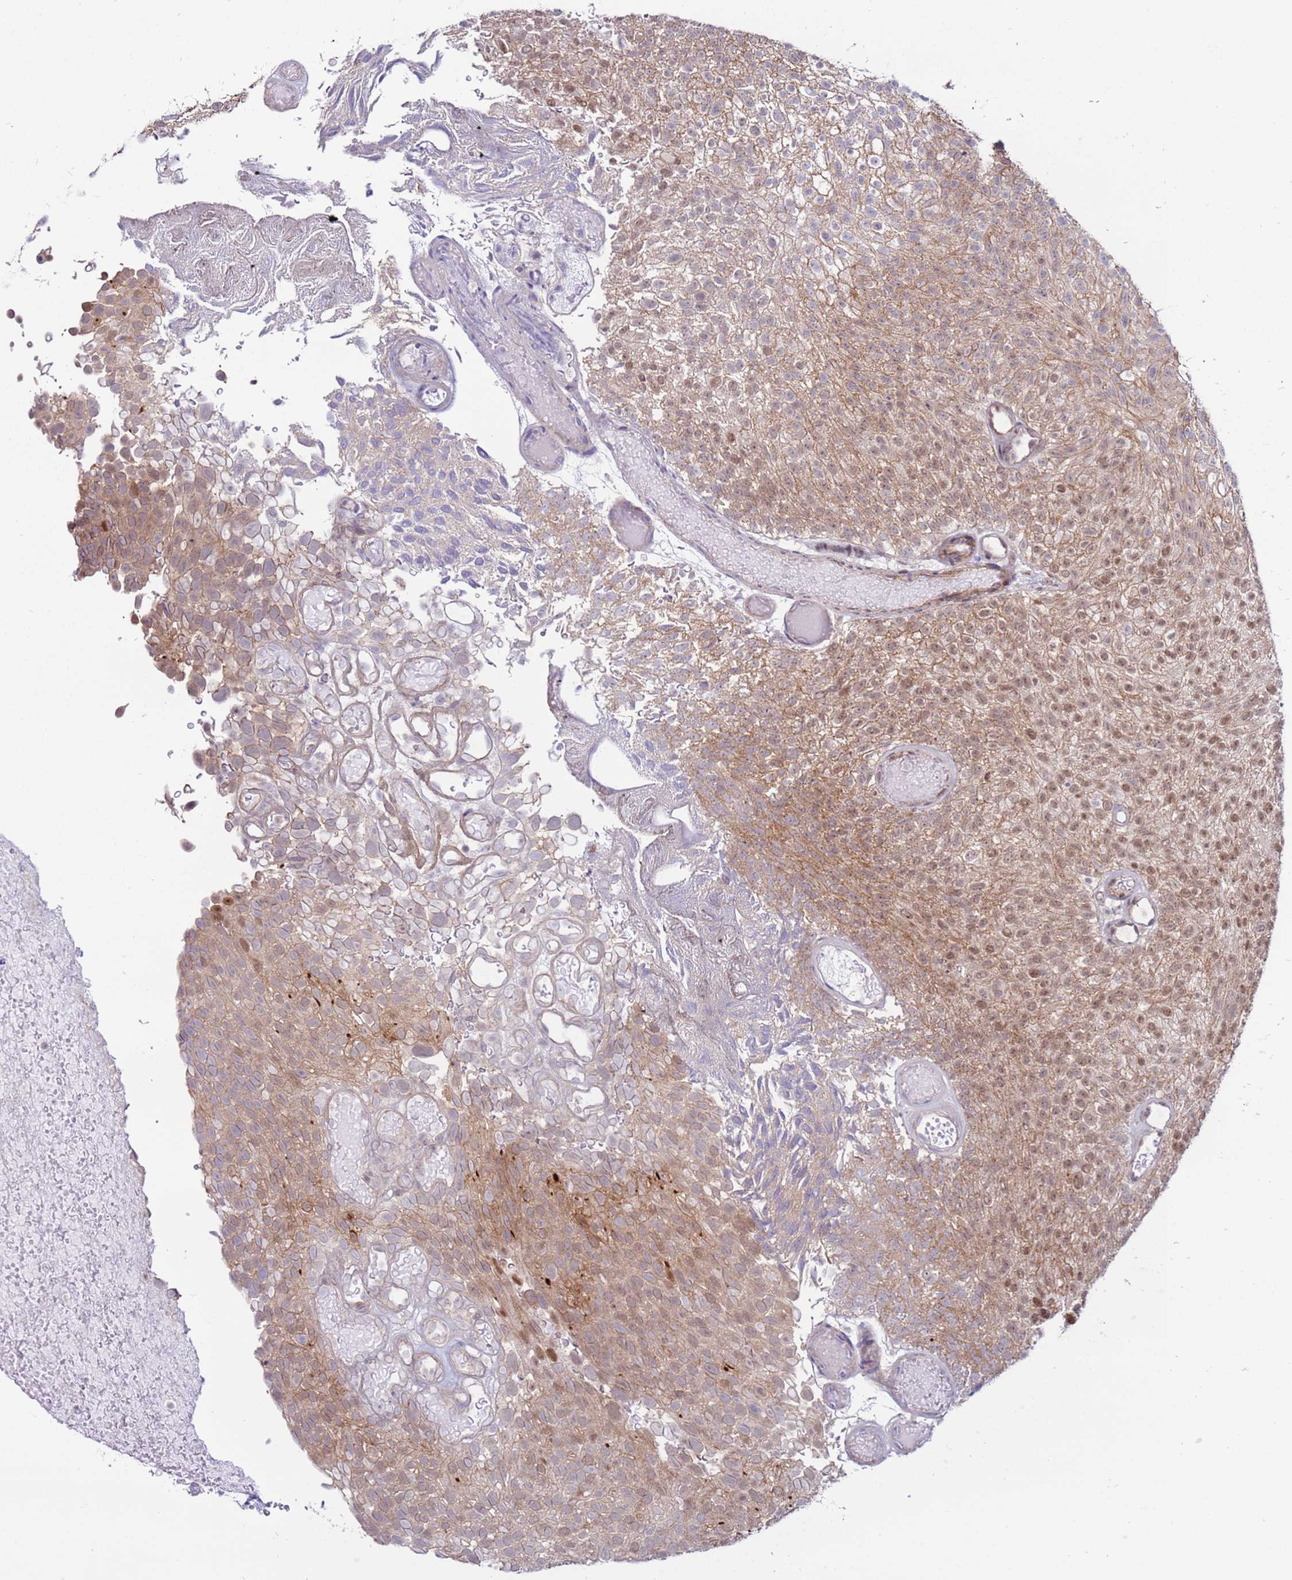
{"staining": {"intensity": "moderate", "quantity": "<25%", "location": "nuclear"}, "tissue": "urothelial cancer", "cell_type": "Tumor cells", "image_type": "cancer", "snomed": [{"axis": "morphology", "description": "Urothelial carcinoma, Low grade"}, {"axis": "topography", "description": "Urinary bladder"}], "caption": "Urothelial cancer stained for a protein reveals moderate nuclear positivity in tumor cells.", "gene": "KPNA4", "patient": {"sex": "male", "age": 78}}